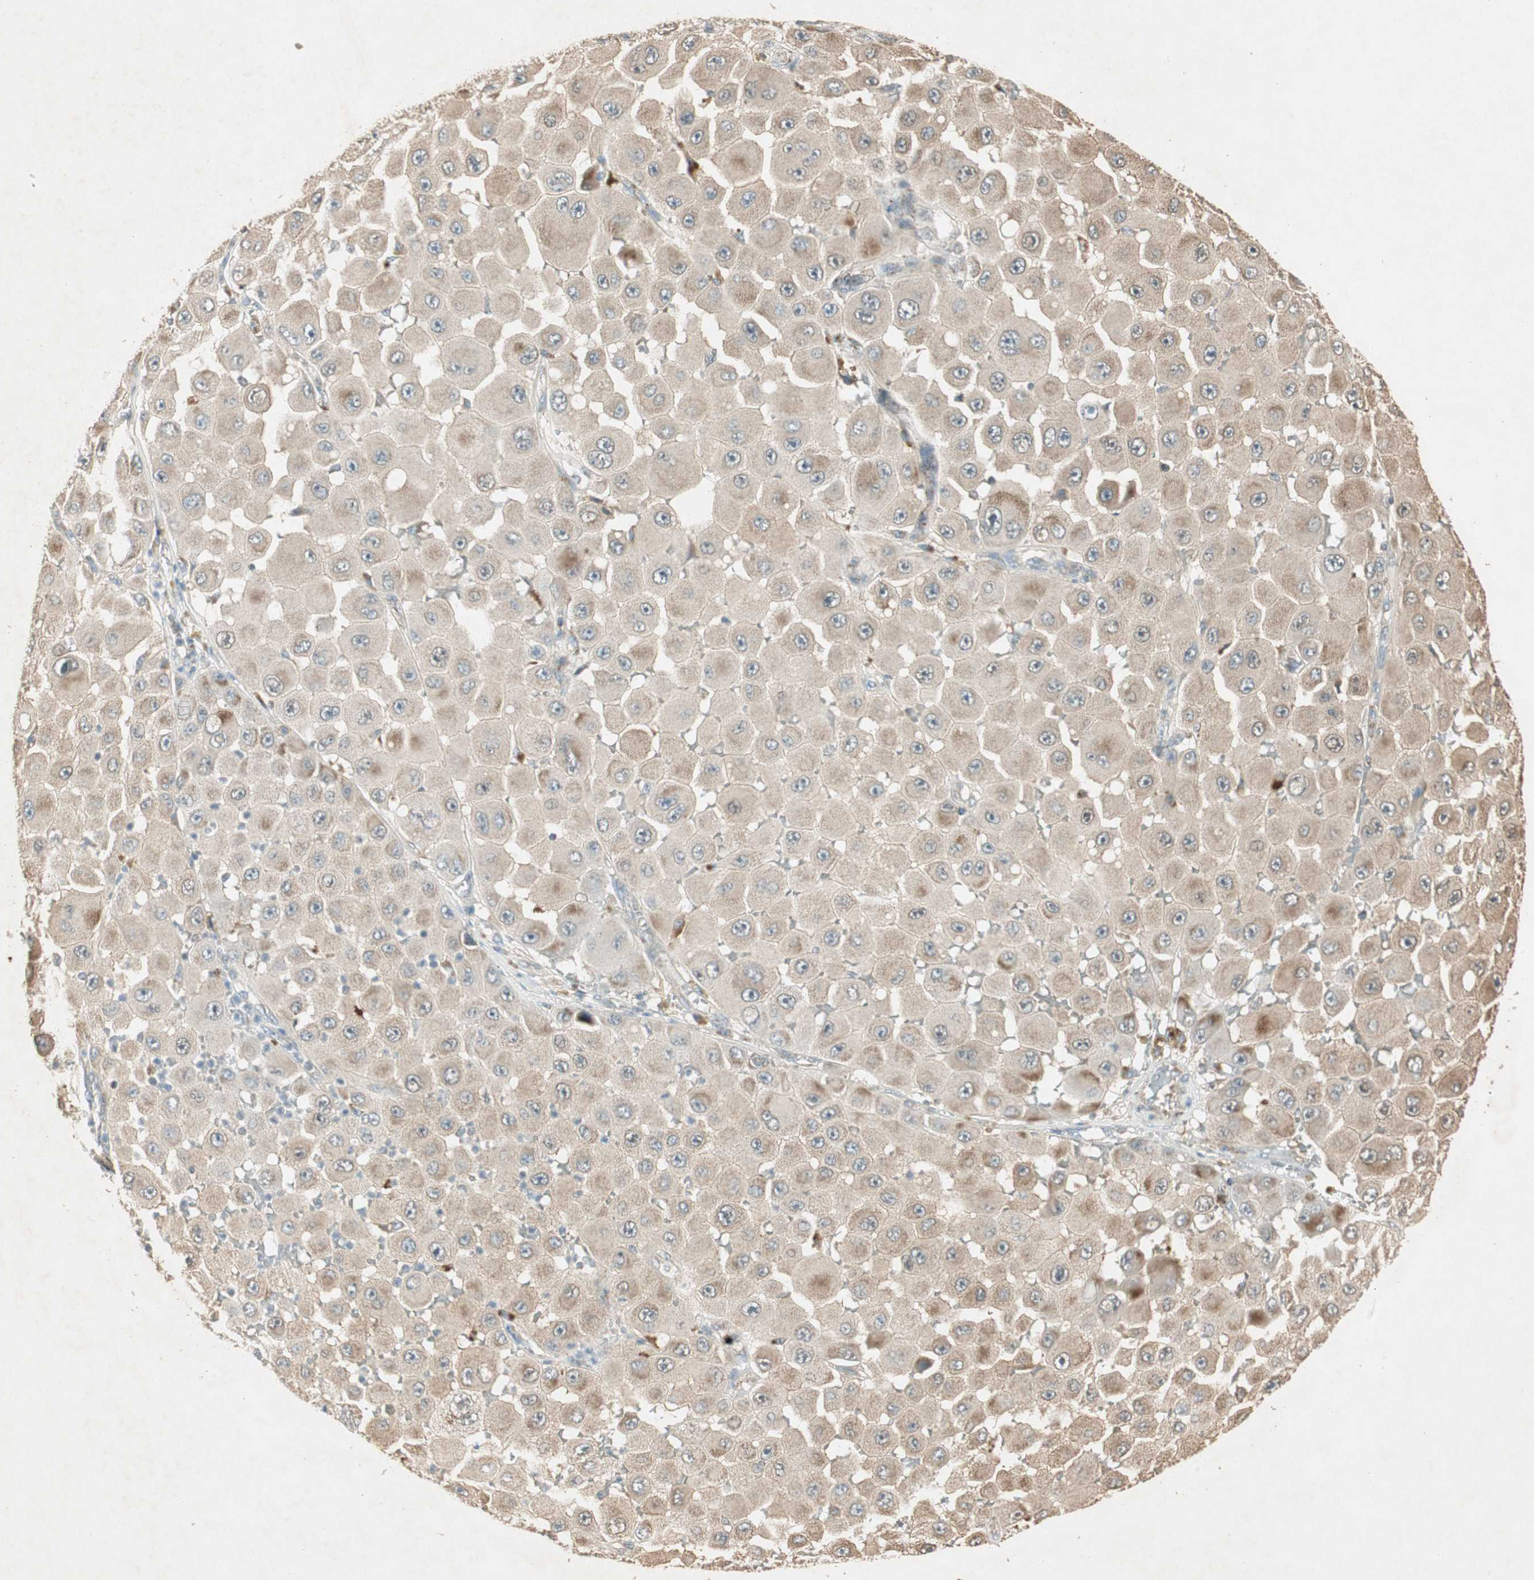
{"staining": {"intensity": "weak", "quantity": ">75%", "location": "cytoplasmic/membranous"}, "tissue": "melanoma", "cell_type": "Tumor cells", "image_type": "cancer", "snomed": [{"axis": "morphology", "description": "Malignant melanoma, NOS"}, {"axis": "topography", "description": "Skin"}], "caption": "Protein staining by IHC displays weak cytoplasmic/membranous staining in approximately >75% of tumor cells in melanoma.", "gene": "USP2", "patient": {"sex": "female", "age": 81}}